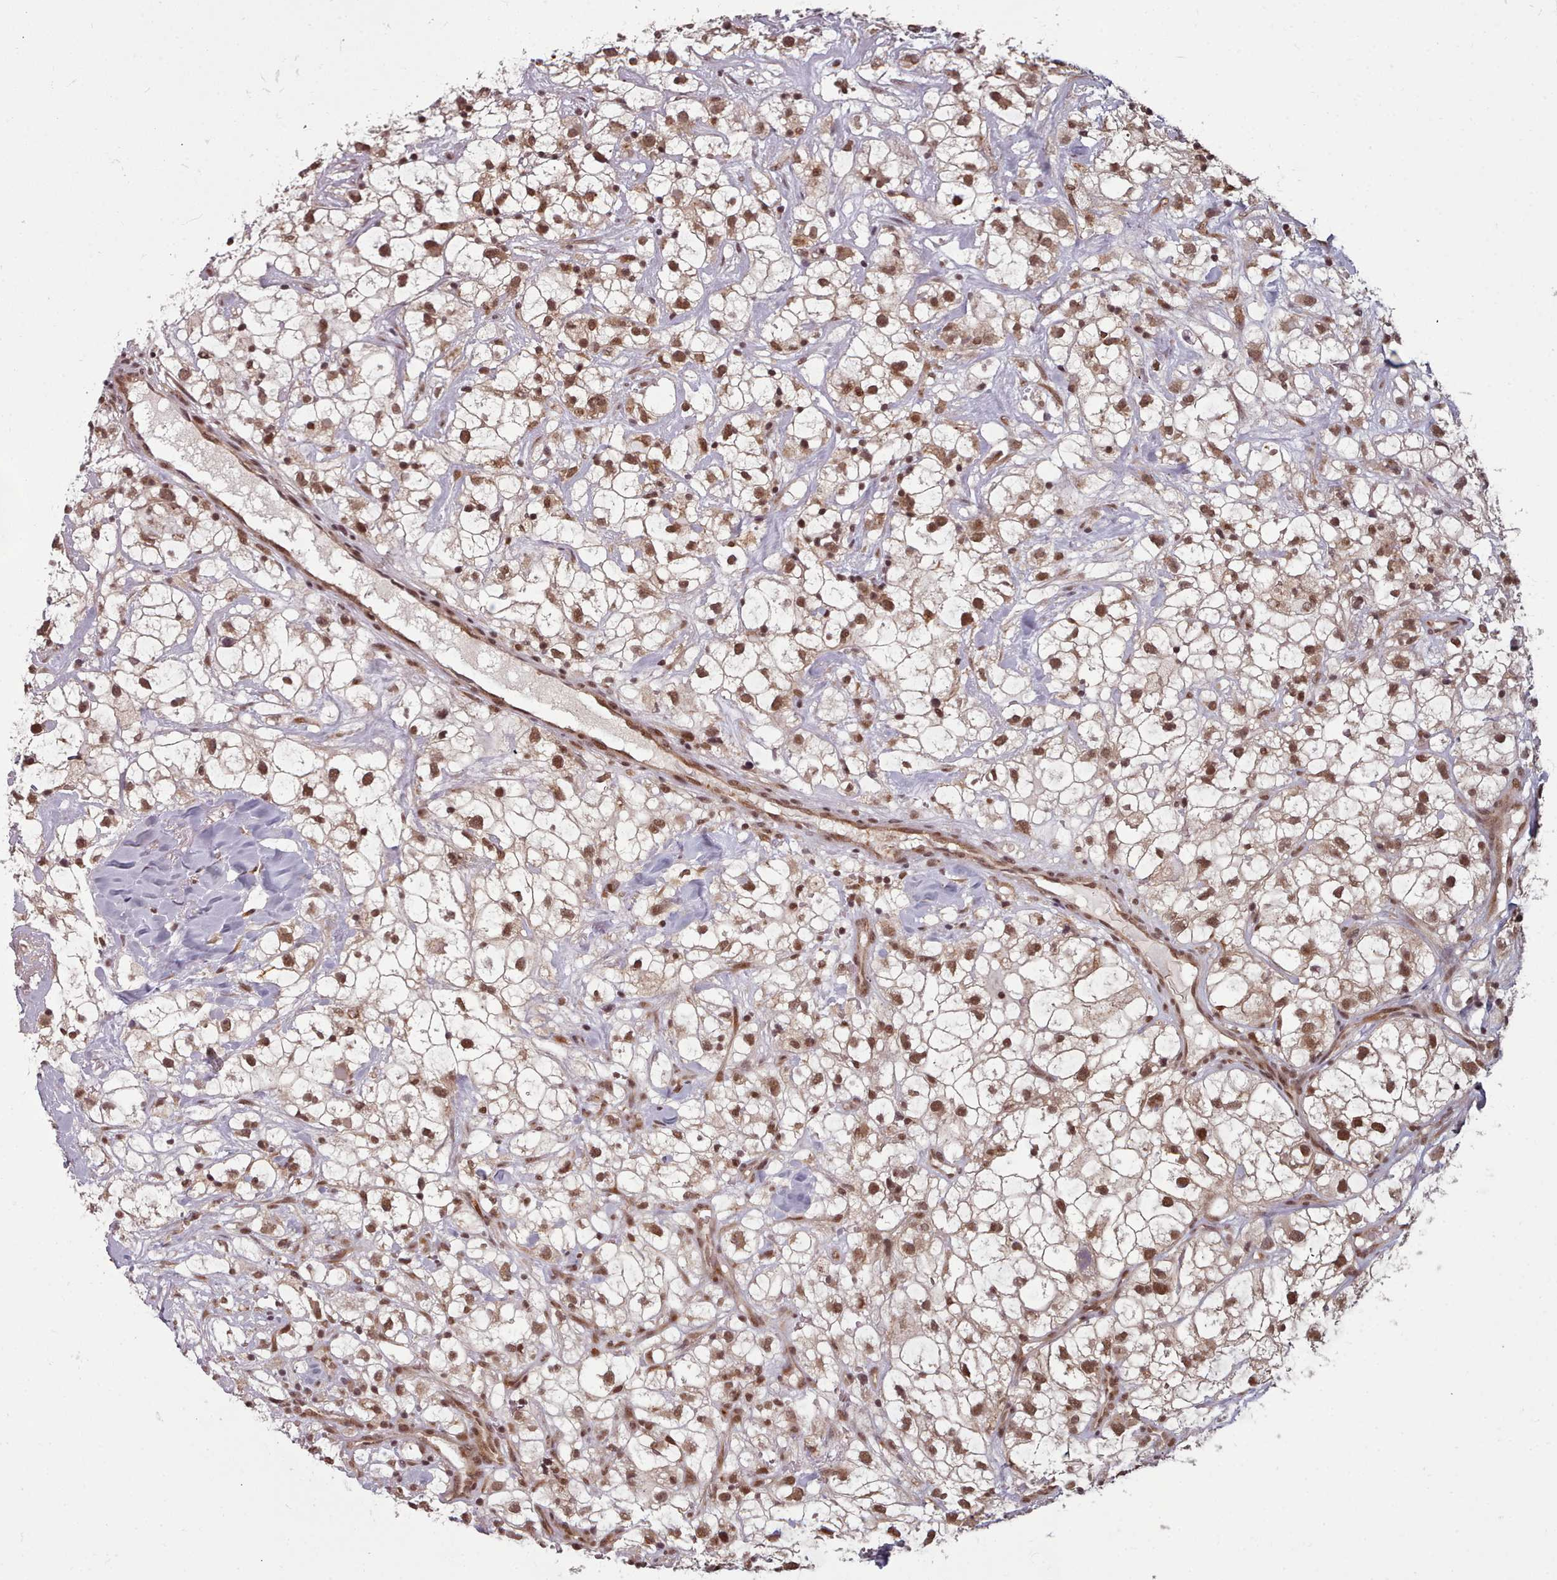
{"staining": {"intensity": "moderate", "quantity": ">75%", "location": "nuclear"}, "tissue": "renal cancer", "cell_type": "Tumor cells", "image_type": "cancer", "snomed": [{"axis": "morphology", "description": "Adenocarcinoma, NOS"}, {"axis": "topography", "description": "Kidney"}], "caption": "Protein positivity by immunohistochemistry demonstrates moderate nuclear staining in approximately >75% of tumor cells in adenocarcinoma (renal). (brown staining indicates protein expression, while blue staining denotes nuclei).", "gene": "DHX8", "patient": {"sex": "male", "age": 59}}